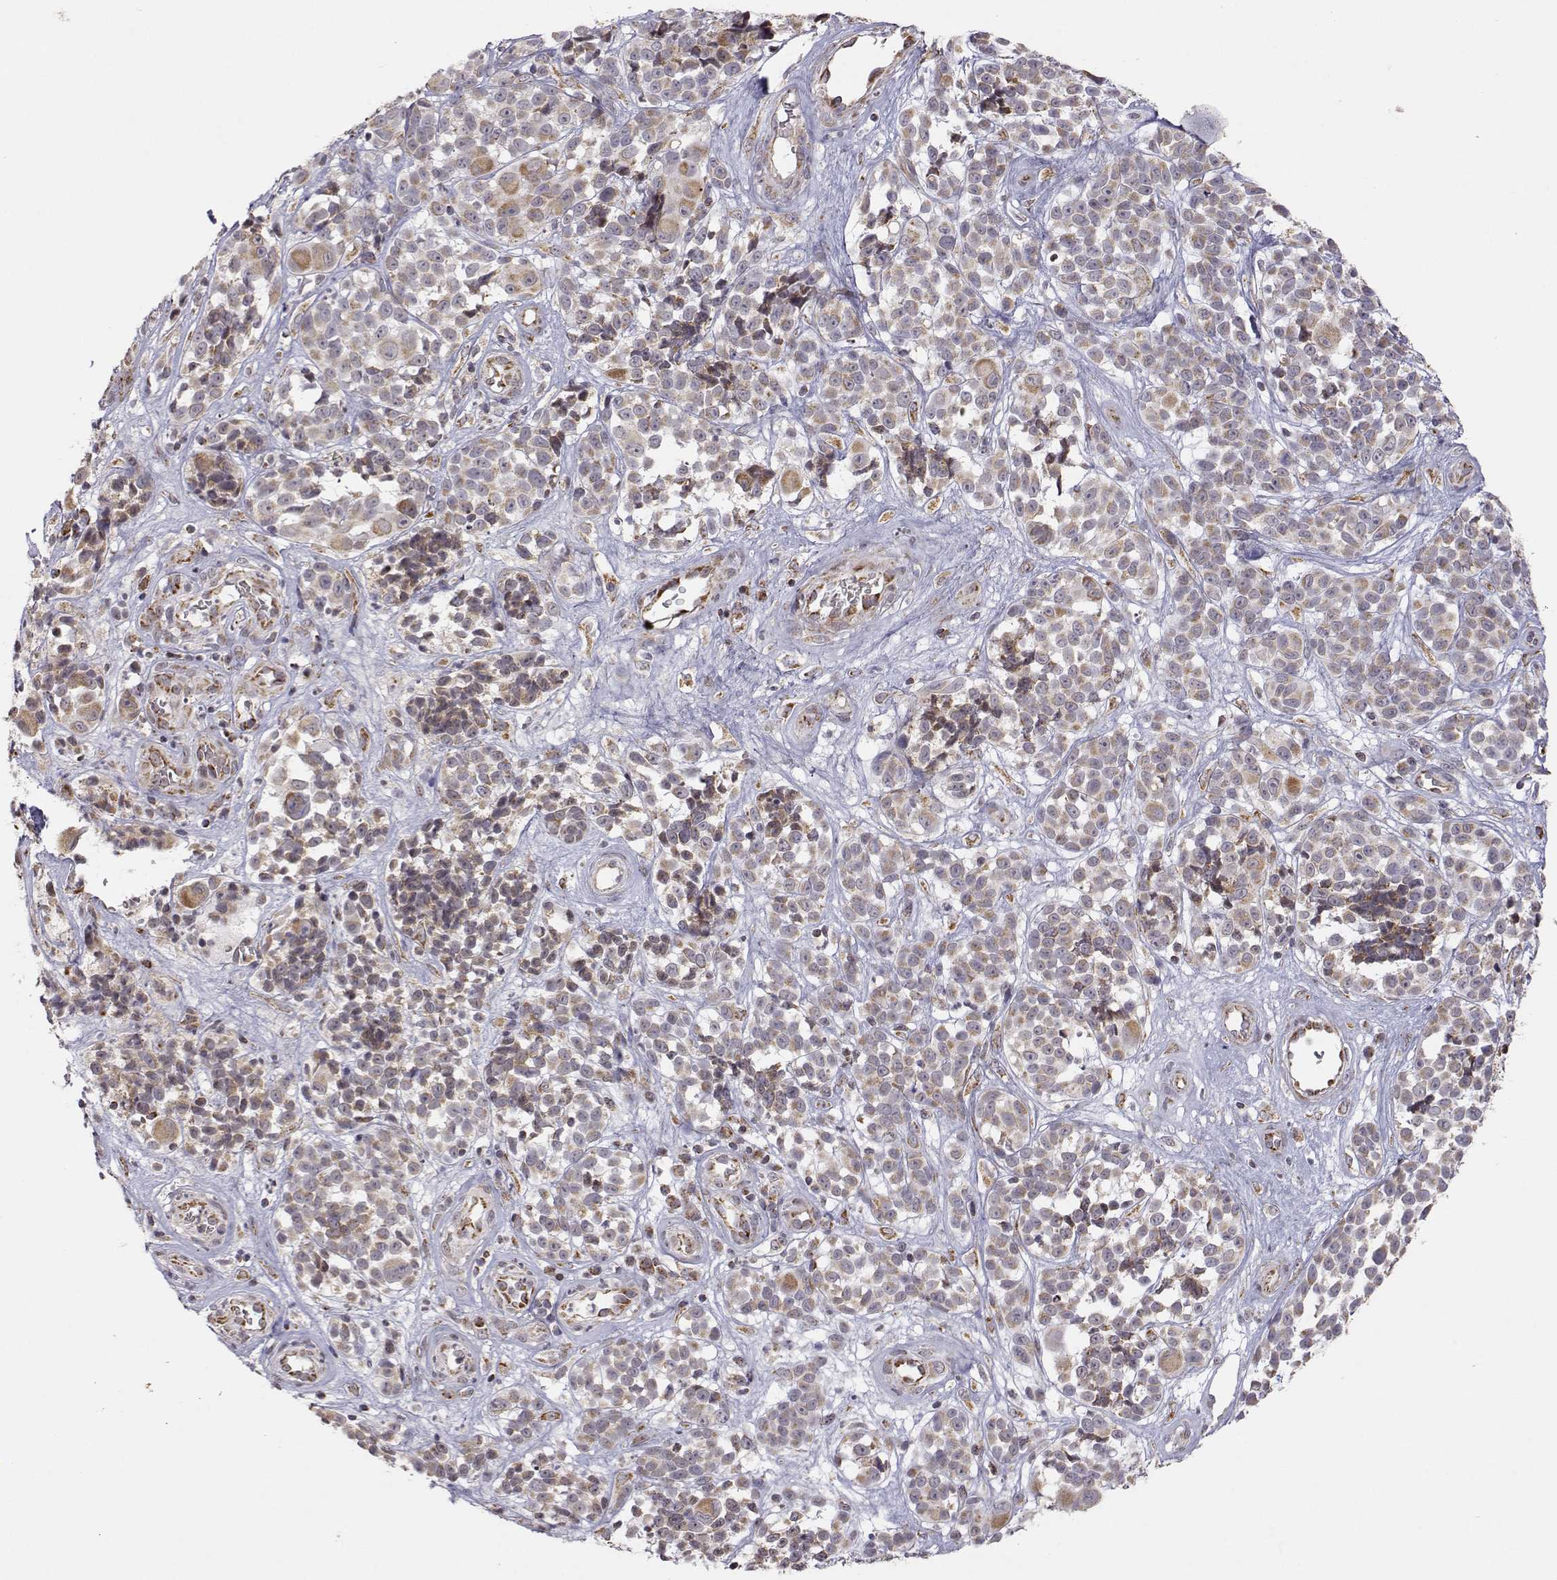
{"staining": {"intensity": "weak", "quantity": ">75%", "location": "cytoplasmic/membranous"}, "tissue": "melanoma", "cell_type": "Tumor cells", "image_type": "cancer", "snomed": [{"axis": "morphology", "description": "Malignant melanoma, NOS"}, {"axis": "topography", "description": "Skin"}], "caption": "This is a photomicrograph of immunohistochemistry (IHC) staining of melanoma, which shows weak staining in the cytoplasmic/membranous of tumor cells.", "gene": "EXOG", "patient": {"sex": "female", "age": 88}}